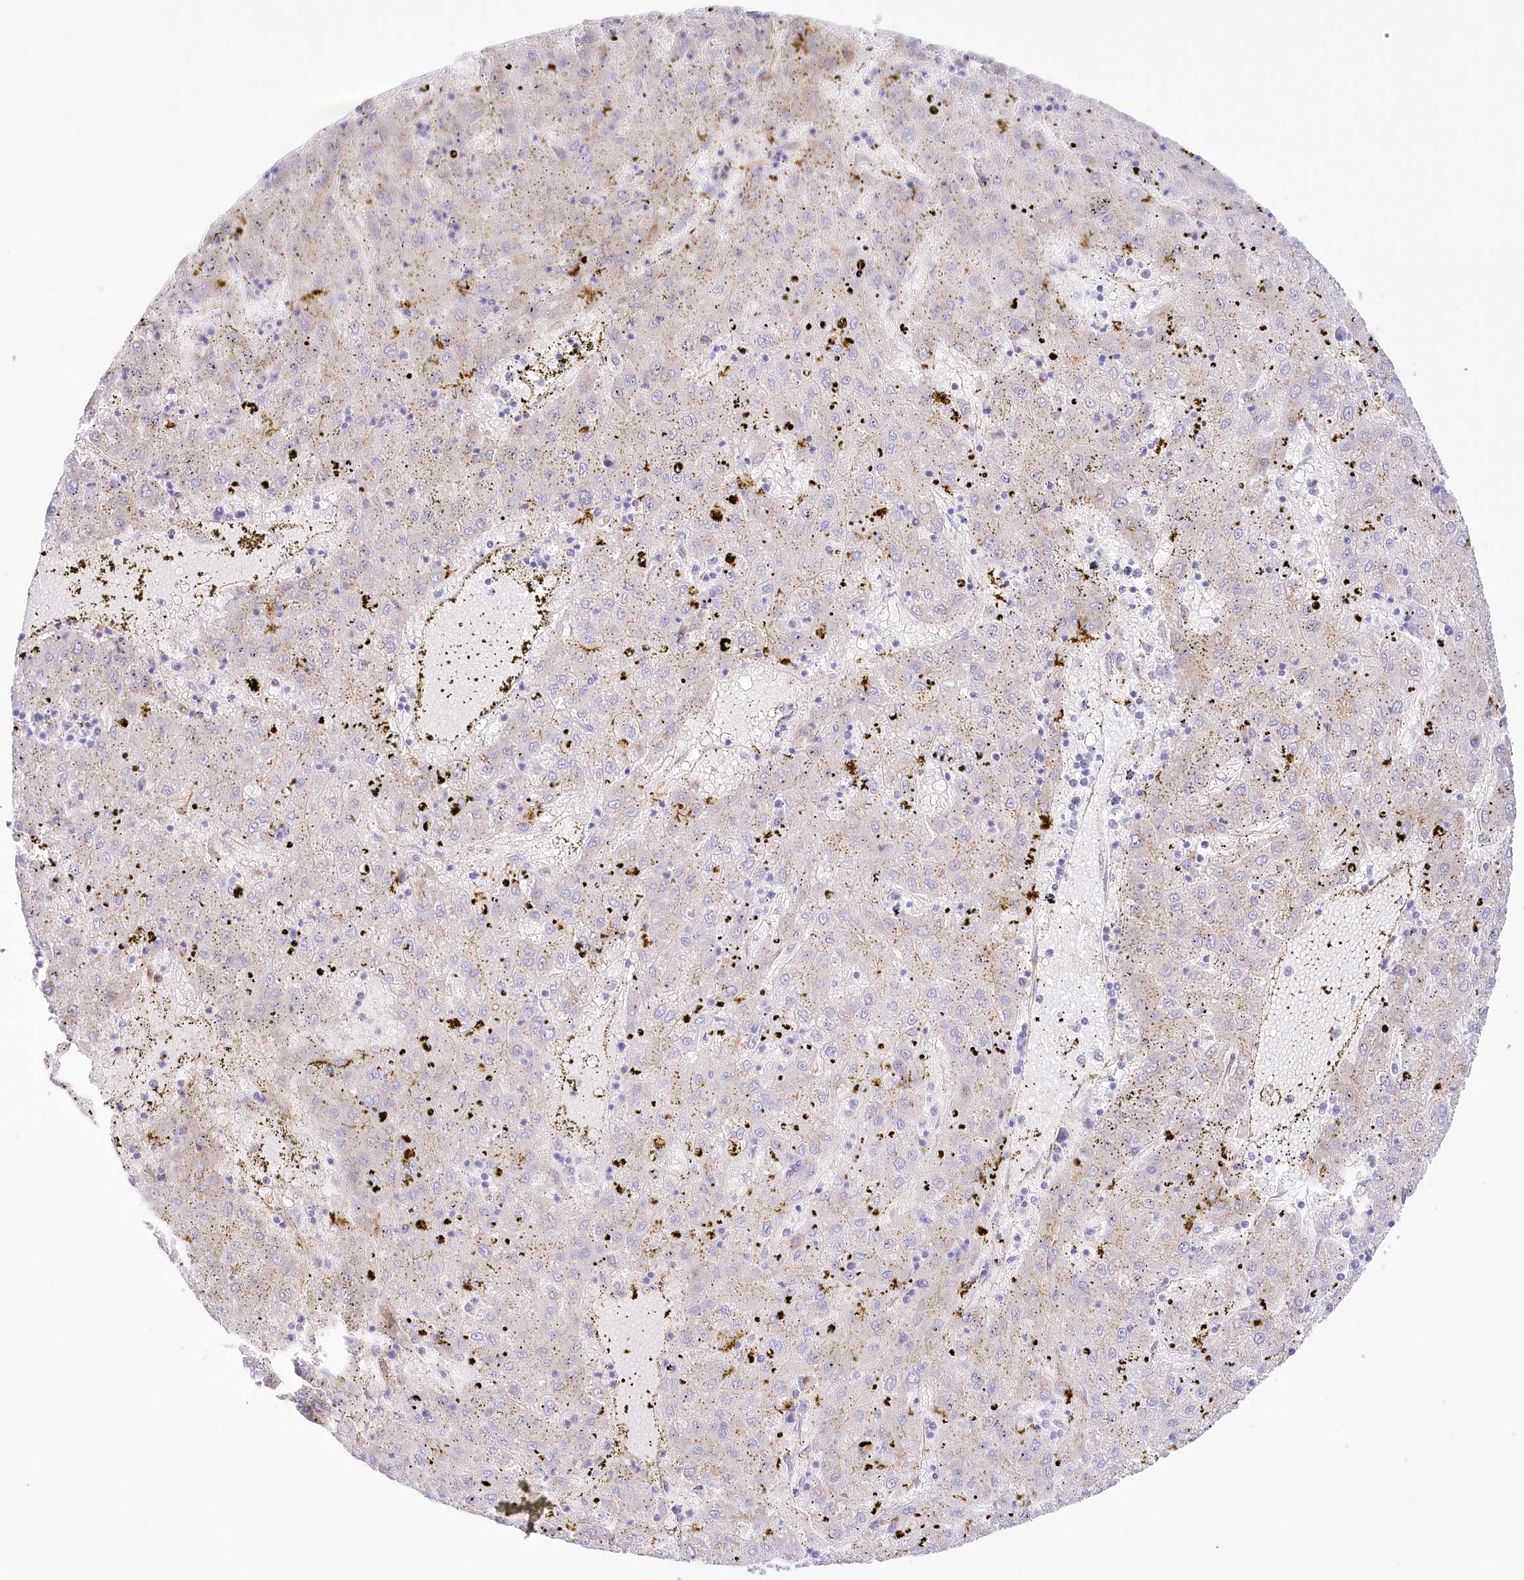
{"staining": {"intensity": "weak", "quantity": "25%-75%", "location": "cytoplasmic/membranous"}, "tissue": "liver cancer", "cell_type": "Tumor cells", "image_type": "cancer", "snomed": [{"axis": "morphology", "description": "Carcinoma, Hepatocellular, NOS"}, {"axis": "topography", "description": "Liver"}], "caption": "Human liver hepatocellular carcinoma stained with a brown dye demonstrates weak cytoplasmic/membranous positive staining in about 25%-75% of tumor cells.", "gene": "ABRAXAS2", "patient": {"sex": "male", "age": 72}}